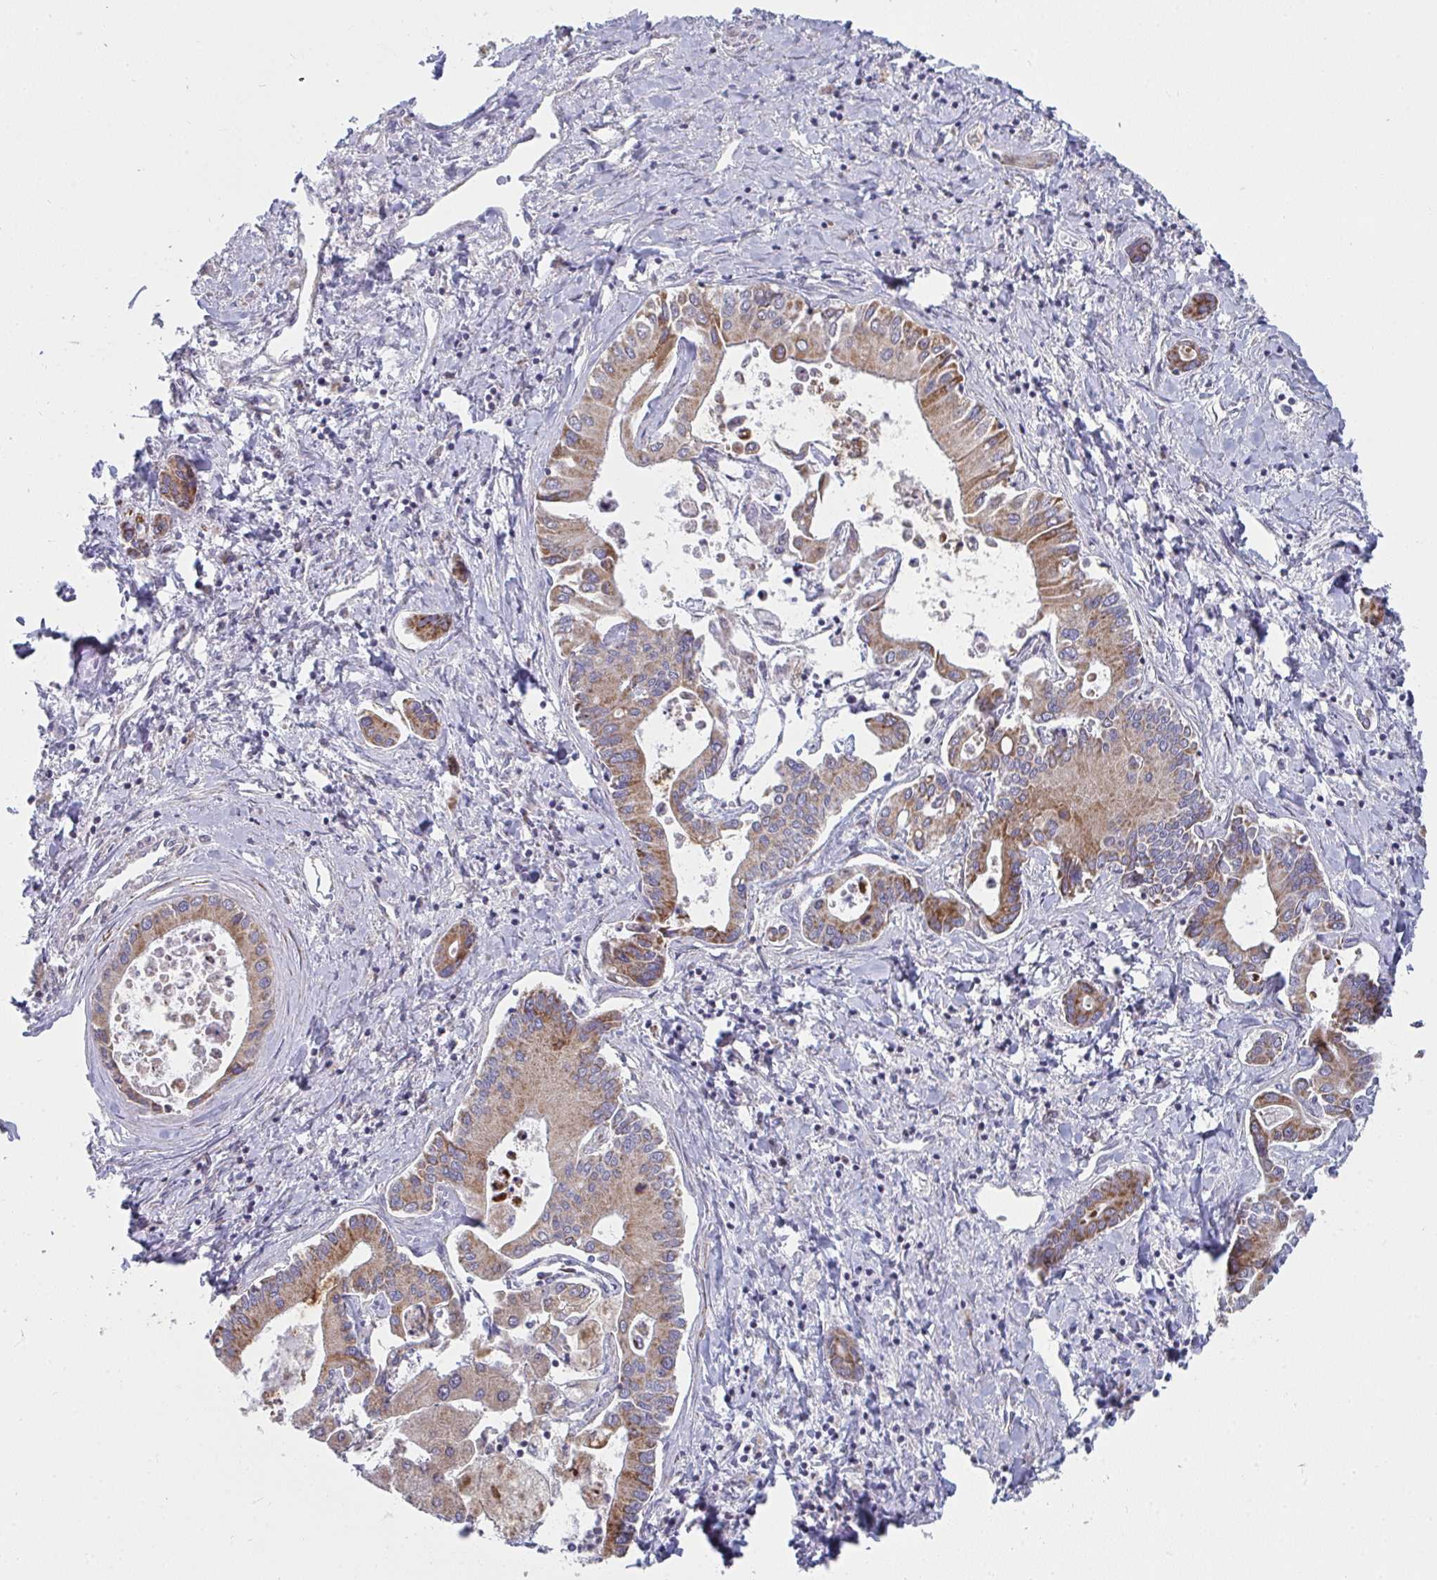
{"staining": {"intensity": "moderate", "quantity": ">75%", "location": "cytoplasmic/membranous"}, "tissue": "liver cancer", "cell_type": "Tumor cells", "image_type": "cancer", "snomed": [{"axis": "morphology", "description": "Cholangiocarcinoma"}, {"axis": "topography", "description": "Liver"}], "caption": "Protein analysis of cholangiocarcinoma (liver) tissue reveals moderate cytoplasmic/membranous expression in approximately >75% of tumor cells.", "gene": "FAHD1", "patient": {"sex": "male", "age": 66}}